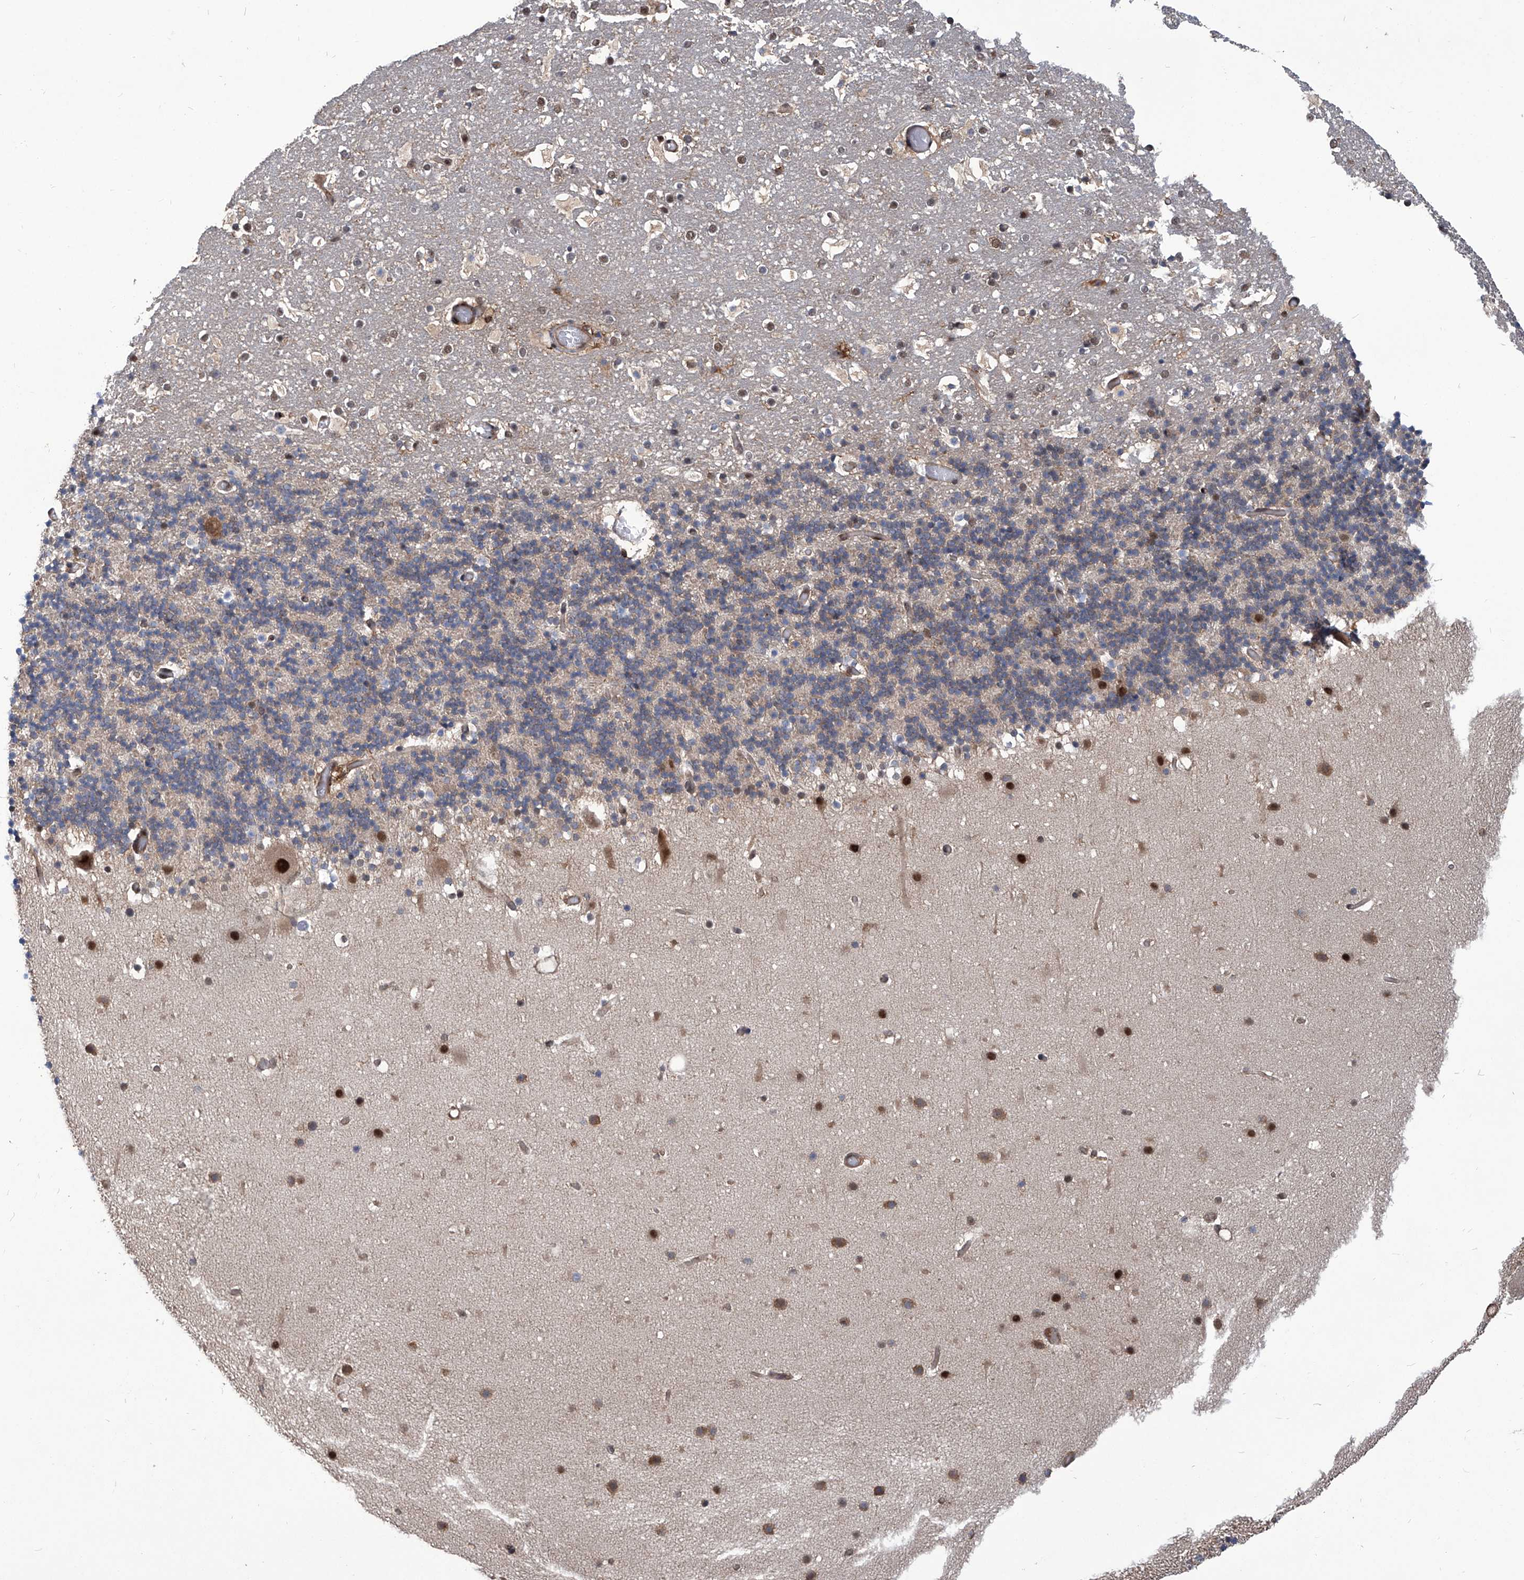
{"staining": {"intensity": "negative", "quantity": "none", "location": "none"}, "tissue": "cerebellum", "cell_type": "Cells in granular layer", "image_type": "normal", "snomed": [{"axis": "morphology", "description": "Normal tissue, NOS"}, {"axis": "topography", "description": "Cerebellum"}], "caption": "Cells in granular layer are negative for brown protein staining in benign cerebellum. (Brightfield microscopy of DAB IHC at high magnification).", "gene": "PSMB1", "patient": {"sex": "male", "age": 57}}